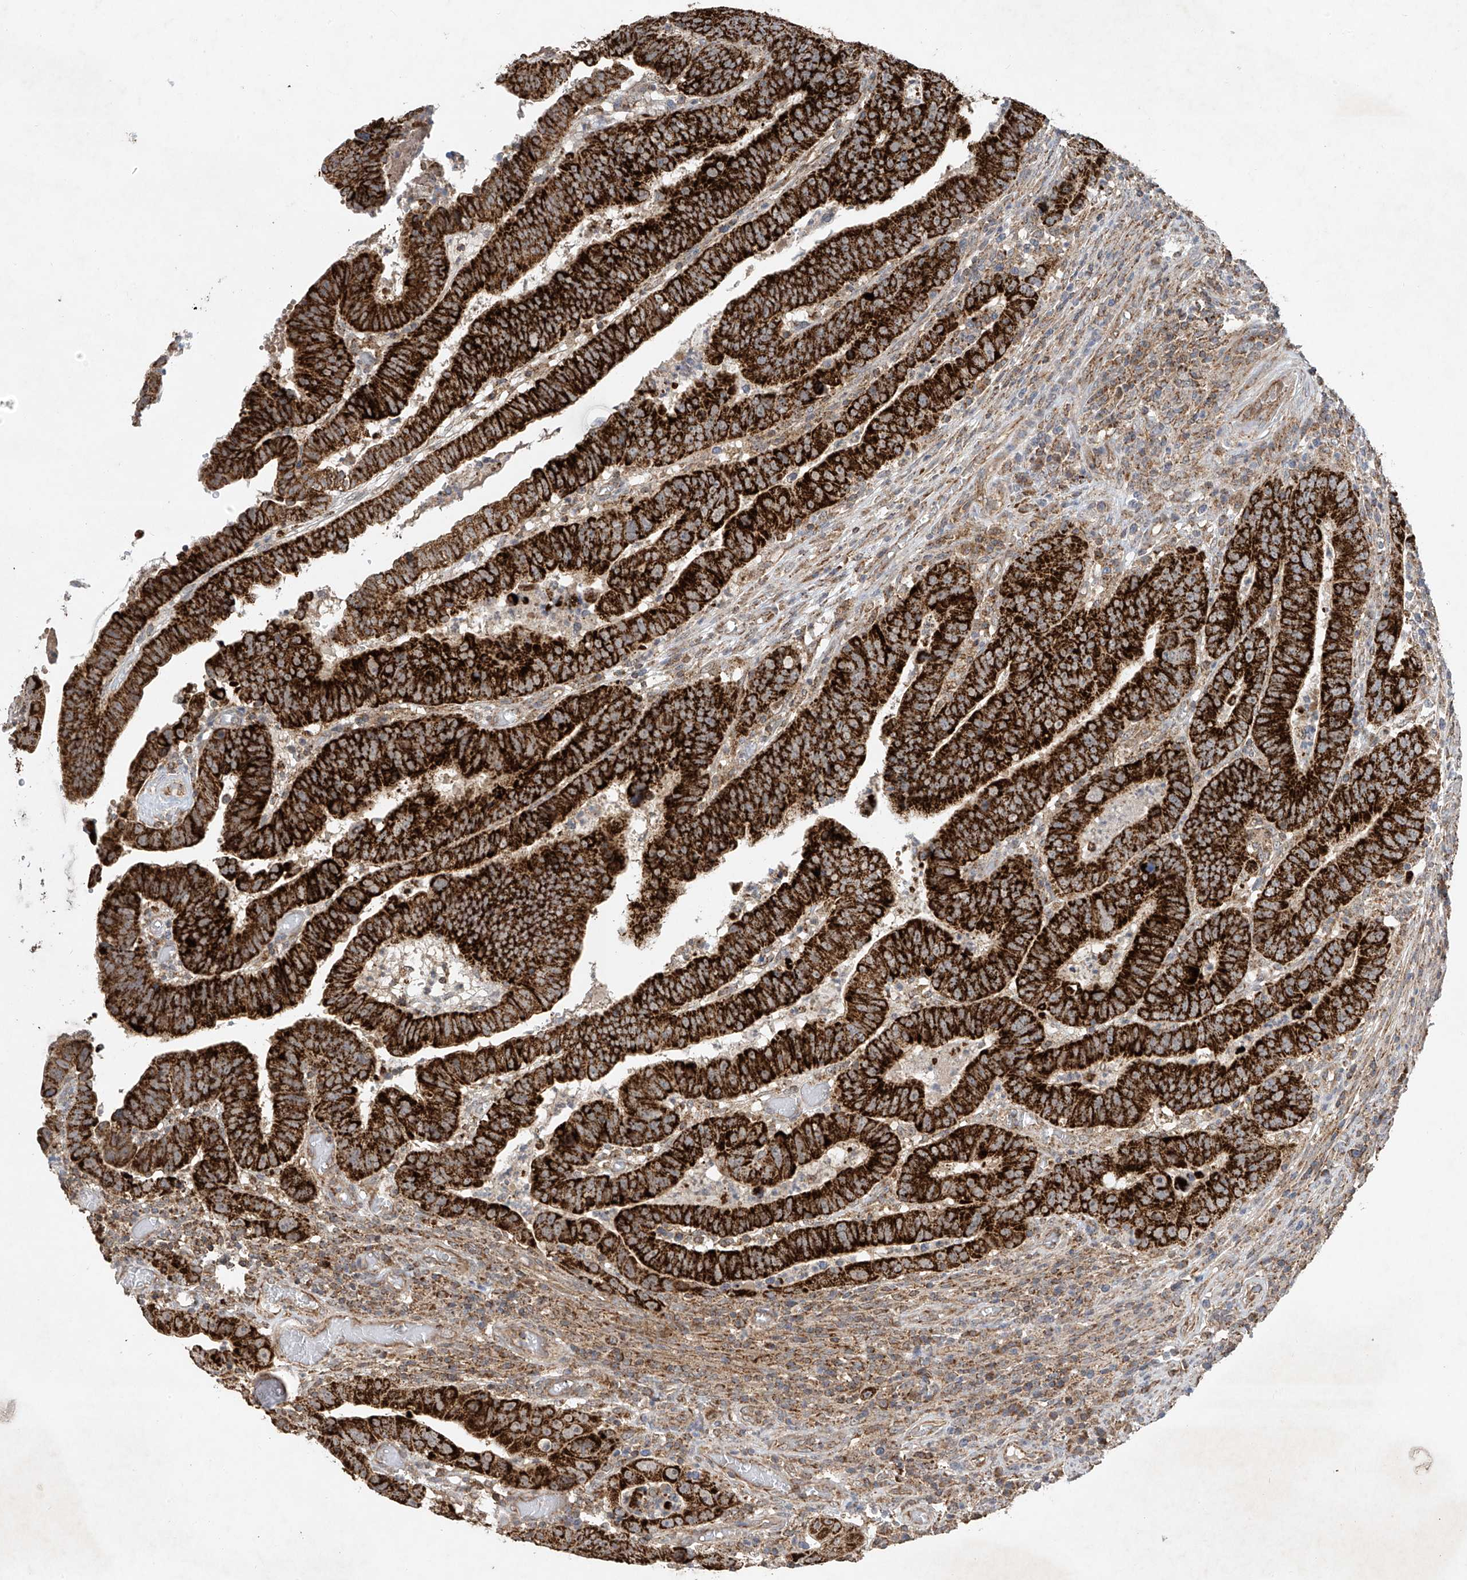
{"staining": {"intensity": "strong", "quantity": ">75%", "location": "cytoplasmic/membranous"}, "tissue": "colorectal cancer", "cell_type": "Tumor cells", "image_type": "cancer", "snomed": [{"axis": "morphology", "description": "Normal tissue, NOS"}, {"axis": "morphology", "description": "Adenocarcinoma, NOS"}, {"axis": "topography", "description": "Rectum"}], "caption": "Human colorectal adenocarcinoma stained with a brown dye demonstrates strong cytoplasmic/membranous positive positivity in approximately >75% of tumor cells.", "gene": "UQCC1", "patient": {"sex": "female", "age": 65}}